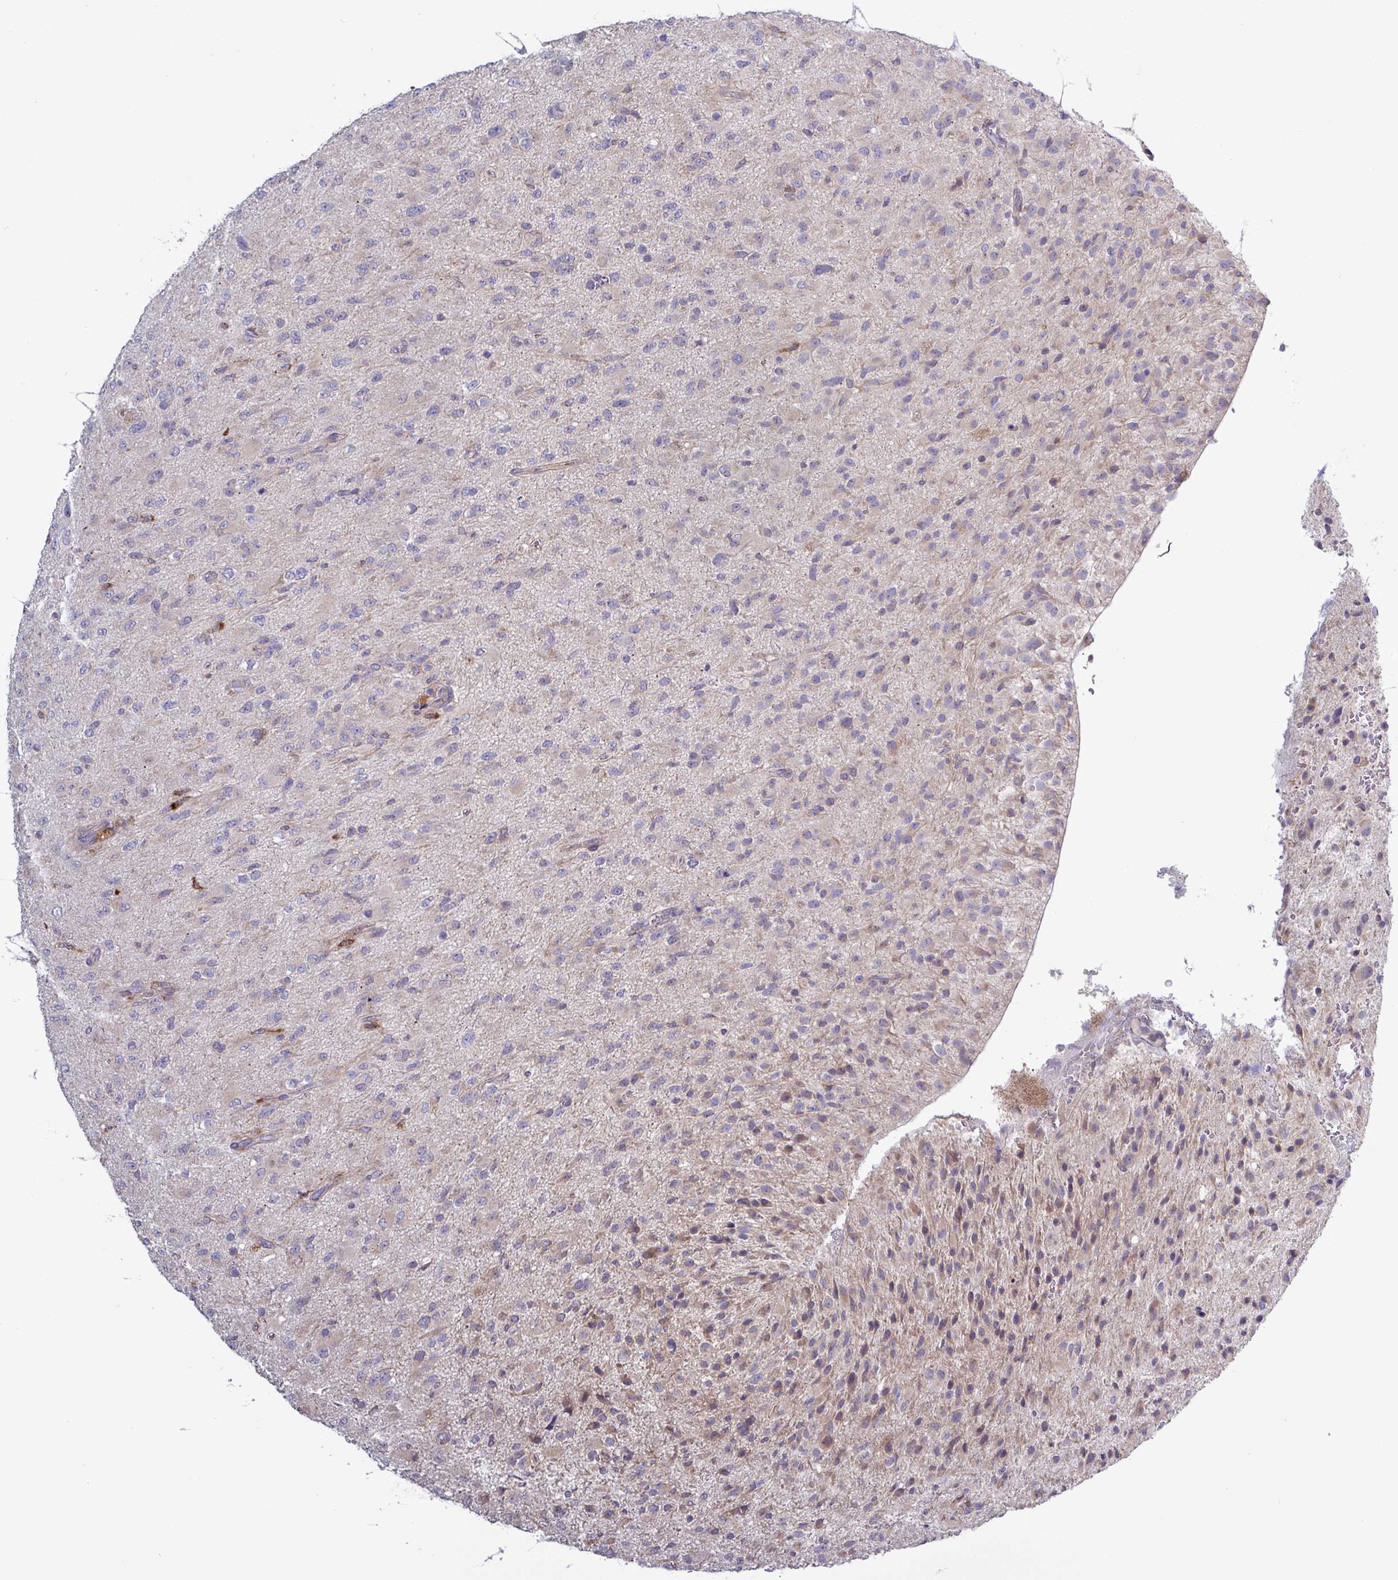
{"staining": {"intensity": "negative", "quantity": "none", "location": "none"}, "tissue": "glioma", "cell_type": "Tumor cells", "image_type": "cancer", "snomed": [{"axis": "morphology", "description": "Glioma, malignant, Low grade"}, {"axis": "topography", "description": "Brain"}], "caption": "A high-resolution histopathology image shows immunohistochemistry staining of low-grade glioma (malignant), which reveals no significant positivity in tumor cells.", "gene": "PLIN2", "patient": {"sex": "male", "age": 65}}